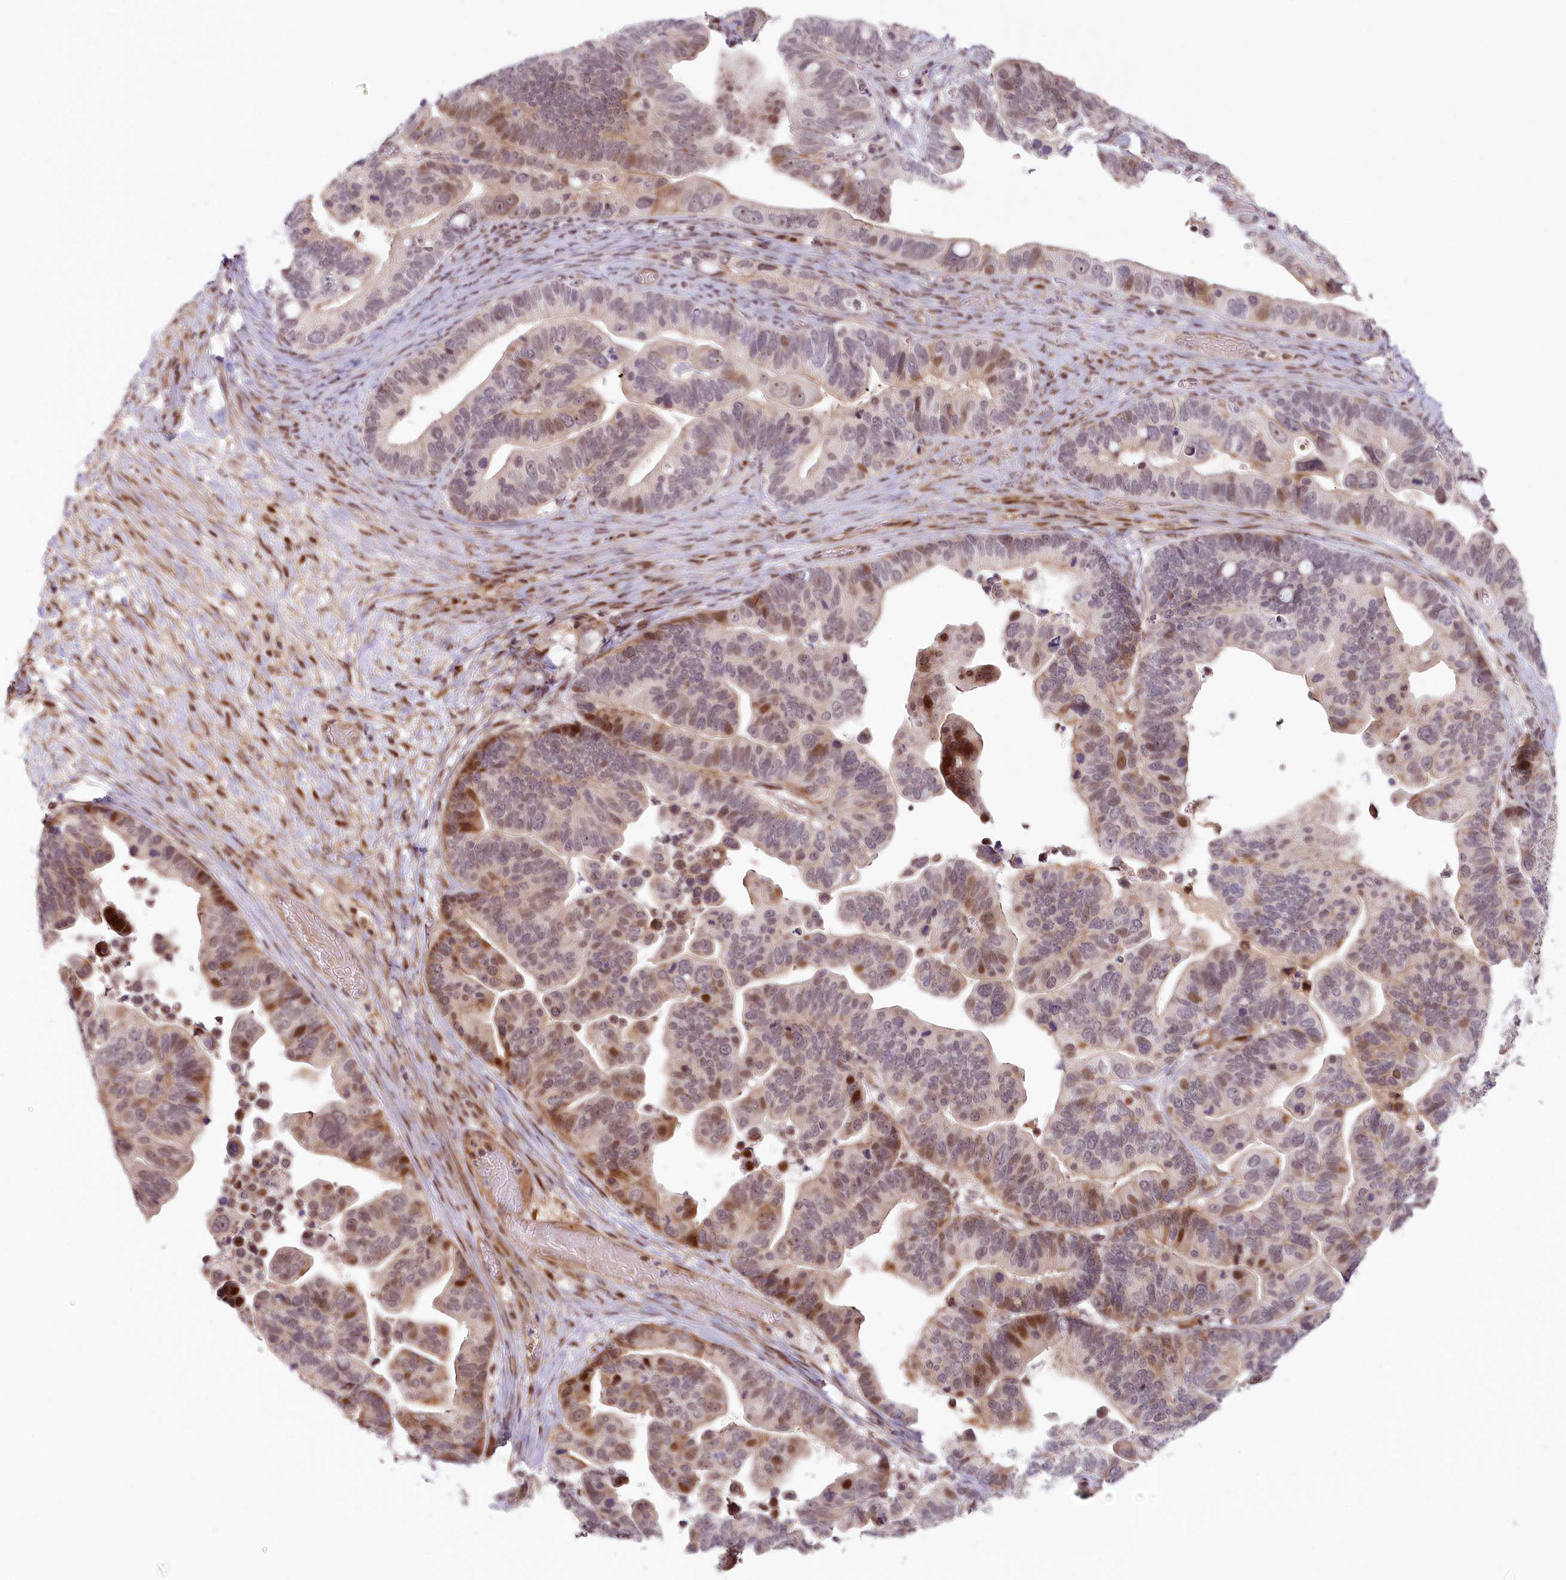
{"staining": {"intensity": "moderate", "quantity": "<25%", "location": "cytoplasmic/membranous,nuclear"}, "tissue": "ovarian cancer", "cell_type": "Tumor cells", "image_type": "cancer", "snomed": [{"axis": "morphology", "description": "Cystadenocarcinoma, serous, NOS"}, {"axis": "topography", "description": "Ovary"}], "caption": "DAB immunohistochemical staining of serous cystadenocarcinoma (ovarian) demonstrates moderate cytoplasmic/membranous and nuclear protein positivity in about <25% of tumor cells.", "gene": "FAM204A", "patient": {"sex": "female", "age": 56}}